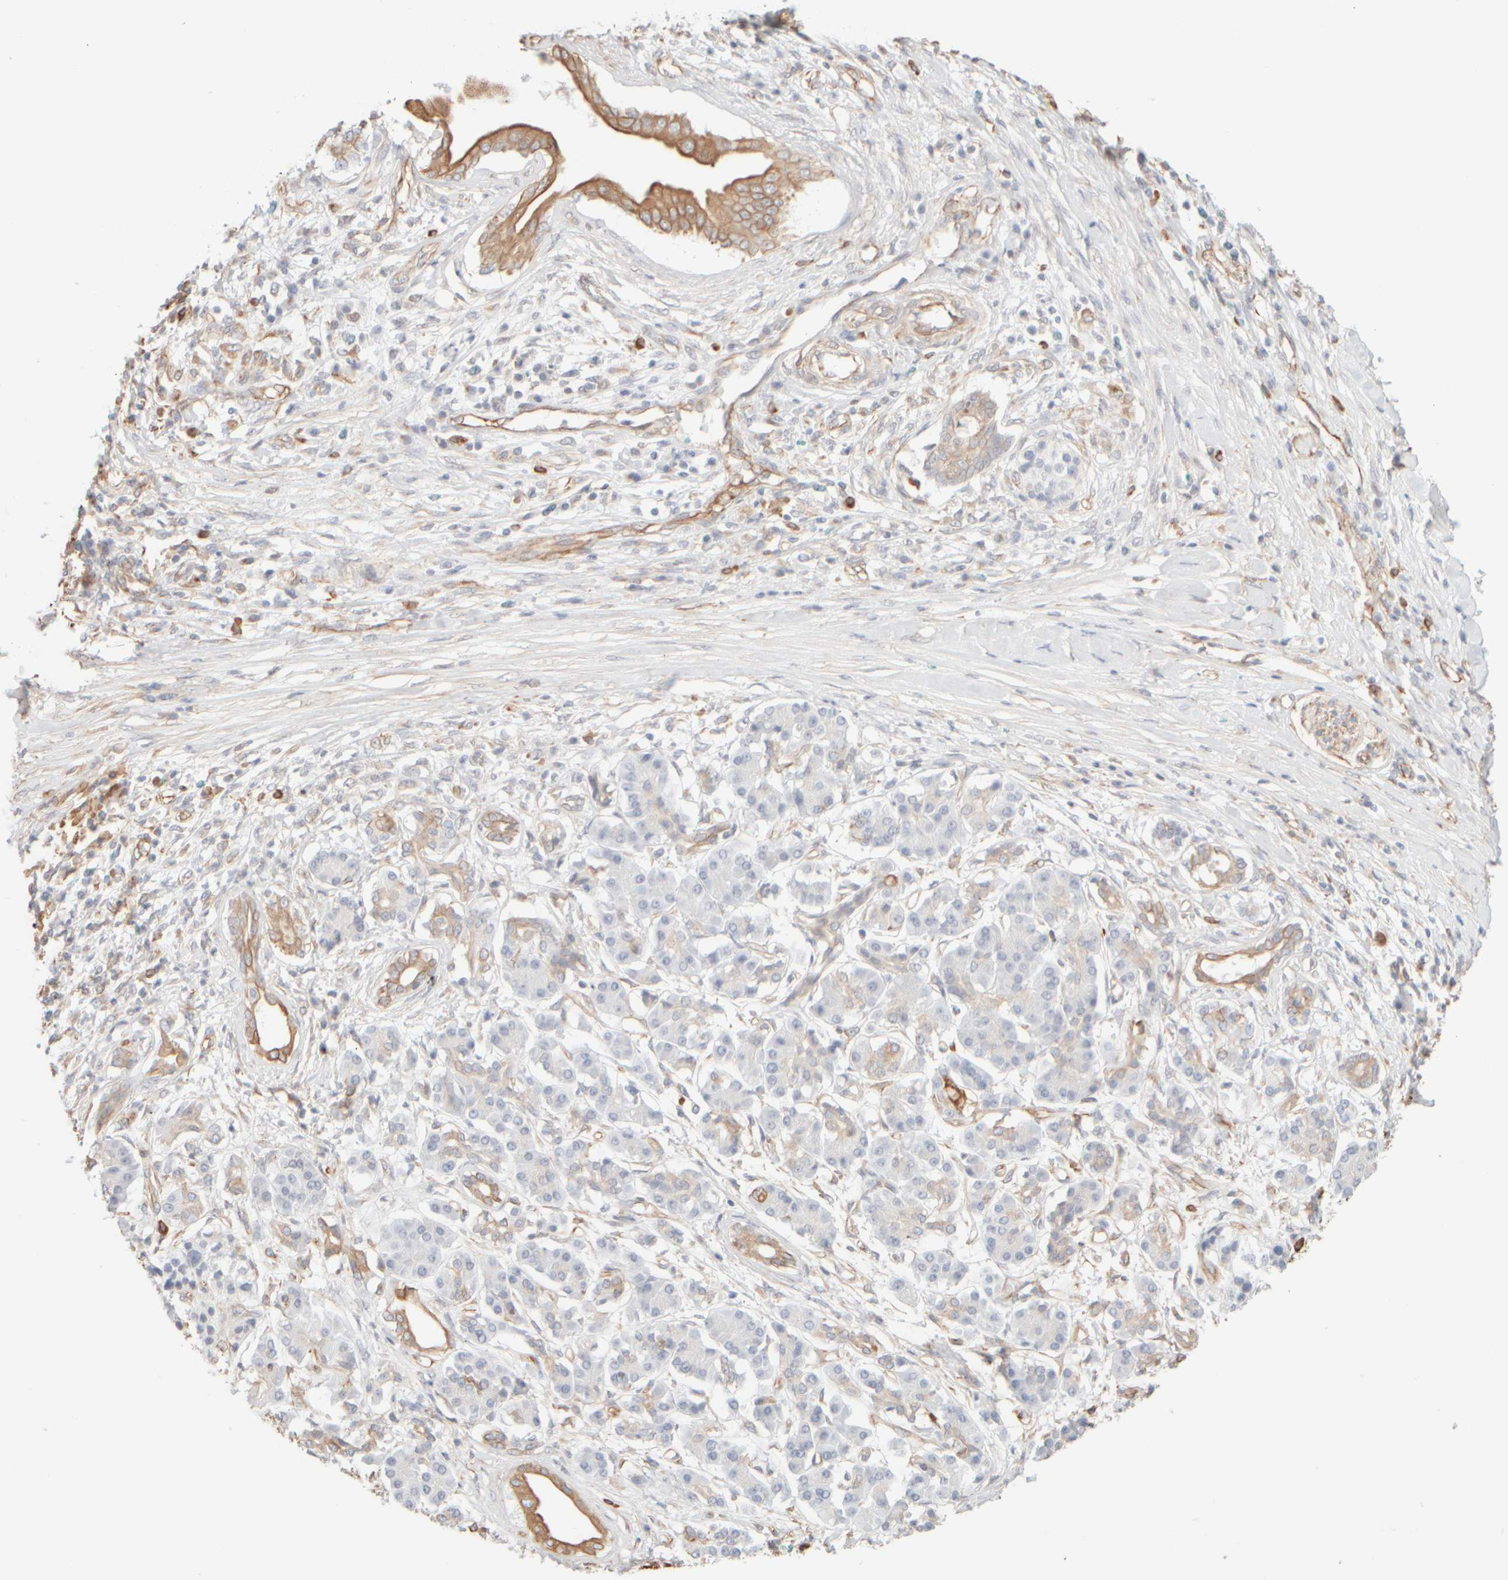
{"staining": {"intensity": "moderate", "quantity": "25%-75%", "location": "cytoplasmic/membranous"}, "tissue": "pancreatic cancer", "cell_type": "Tumor cells", "image_type": "cancer", "snomed": [{"axis": "morphology", "description": "Adenocarcinoma, NOS"}, {"axis": "topography", "description": "Pancreas"}], "caption": "Adenocarcinoma (pancreatic) stained with a protein marker exhibits moderate staining in tumor cells.", "gene": "KRT15", "patient": {"sex": "female", "age": 56}}